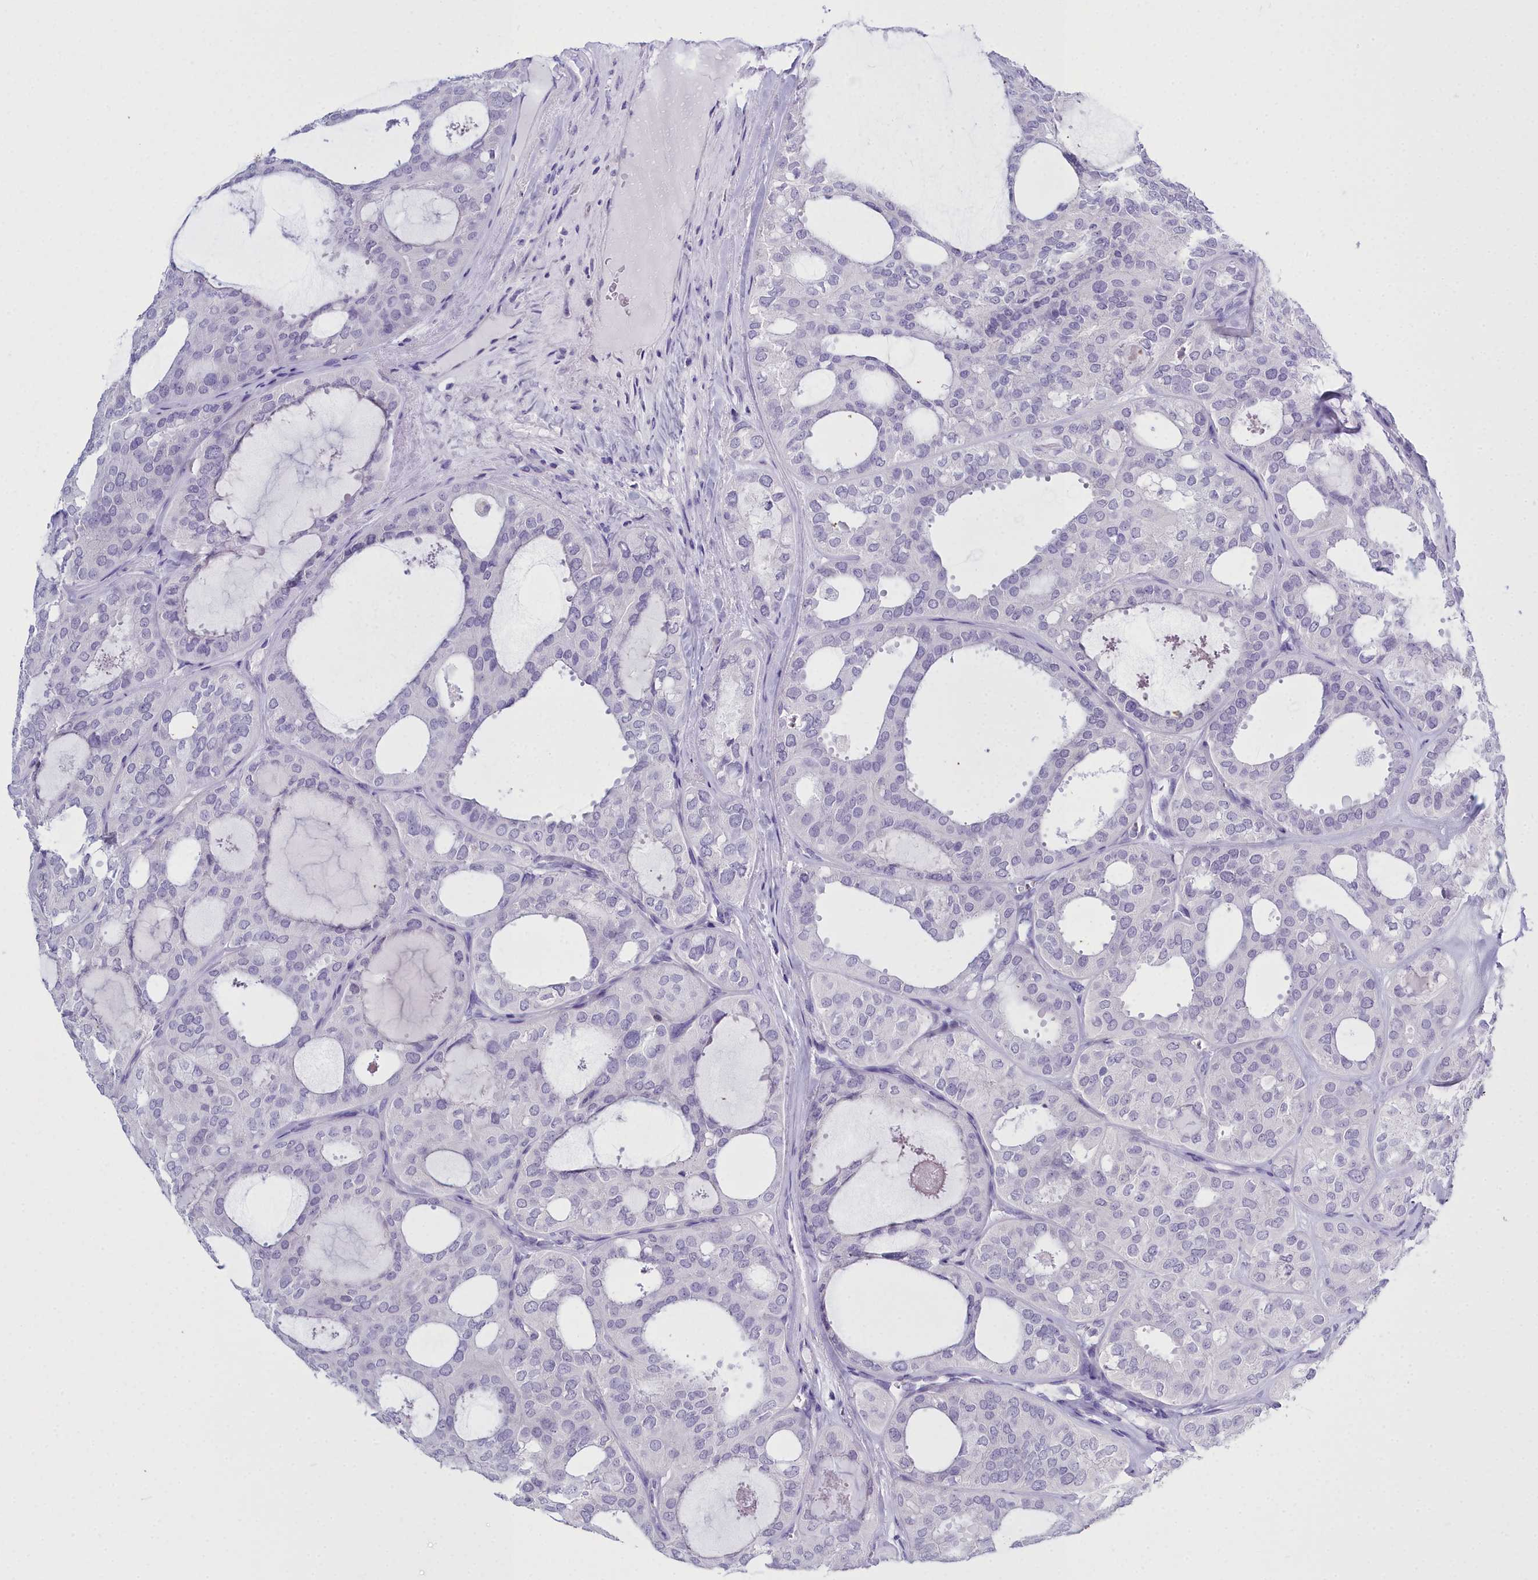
{"staining": {"intensity": "negative", "quantity": "none", "location": "none"}, "tissue": "thyroid cancer", "cell_type": "Tumor cells", "image_type": "cancer", "snomed": [{"axis": "morphology", "description": "Follicular adenoma carcinoma, NOS"}, {"axis": "topography", "description": "Thyroid gland"}], "caption": "Tumor cells show no significant expression in thyroid cancer.", "gene": "MAP6", "patient": {"sex": "male", "age": 75}}